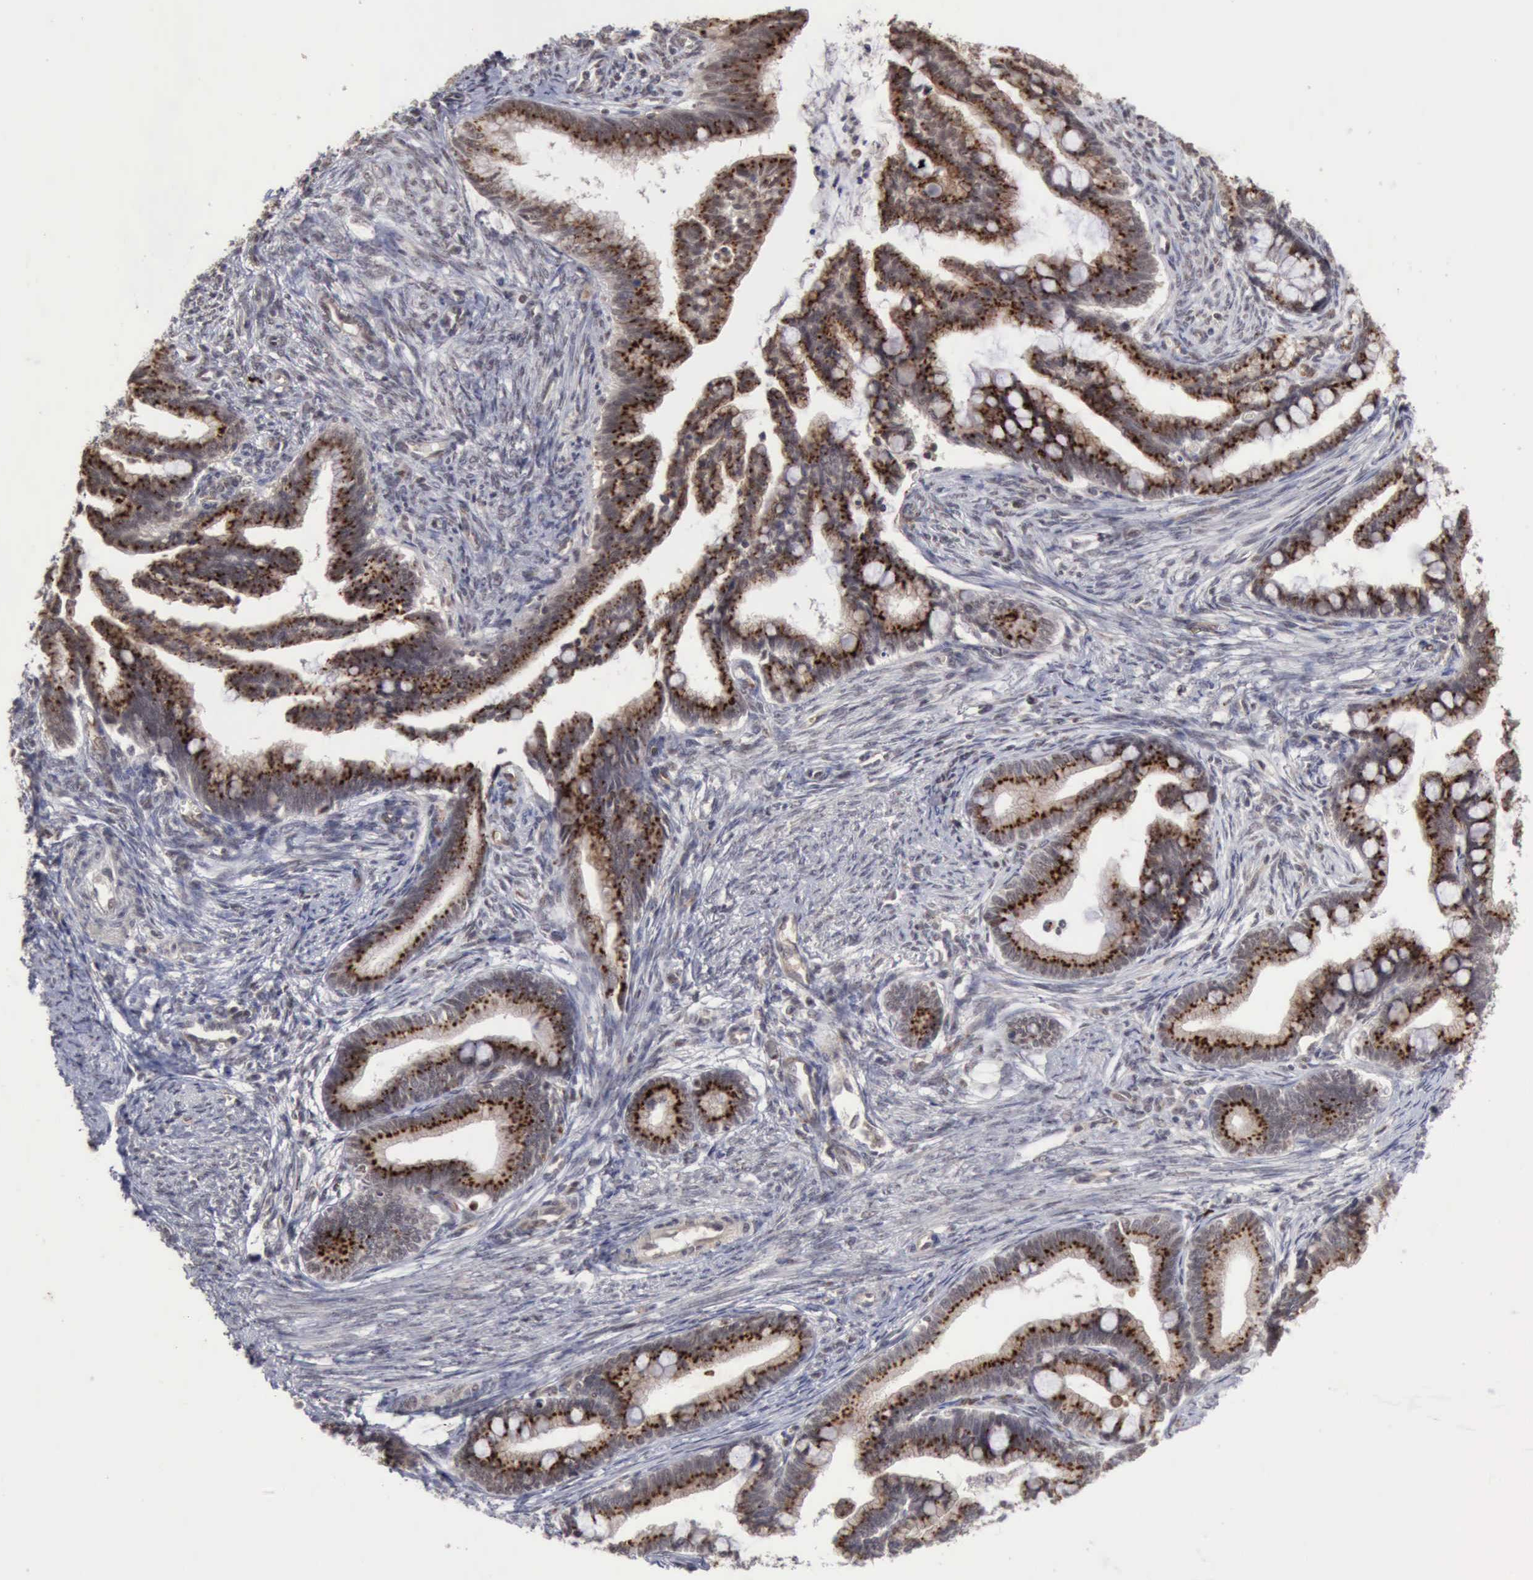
{"staining": {"intensity": "moderate", "quantity": ">75%", "location": "cytoplasmic/membranous"}, "tissue": "cervical cancer", "cell_type": "Tumor cells", "image_type": "cancer", "snomed": [{"axis": "morphology", "description": "Adenocarcinoma, NOS"}, {"axis": "topography", "description": "Cervix"}], "caption": "Cervical cancer stained for a protein (brown) displays moderate cytoplasmic/membranous positive staining in about >75% of tumor cells.", "gene": "CDKN2A", "patient": {"sex": "female", "age": 36}}